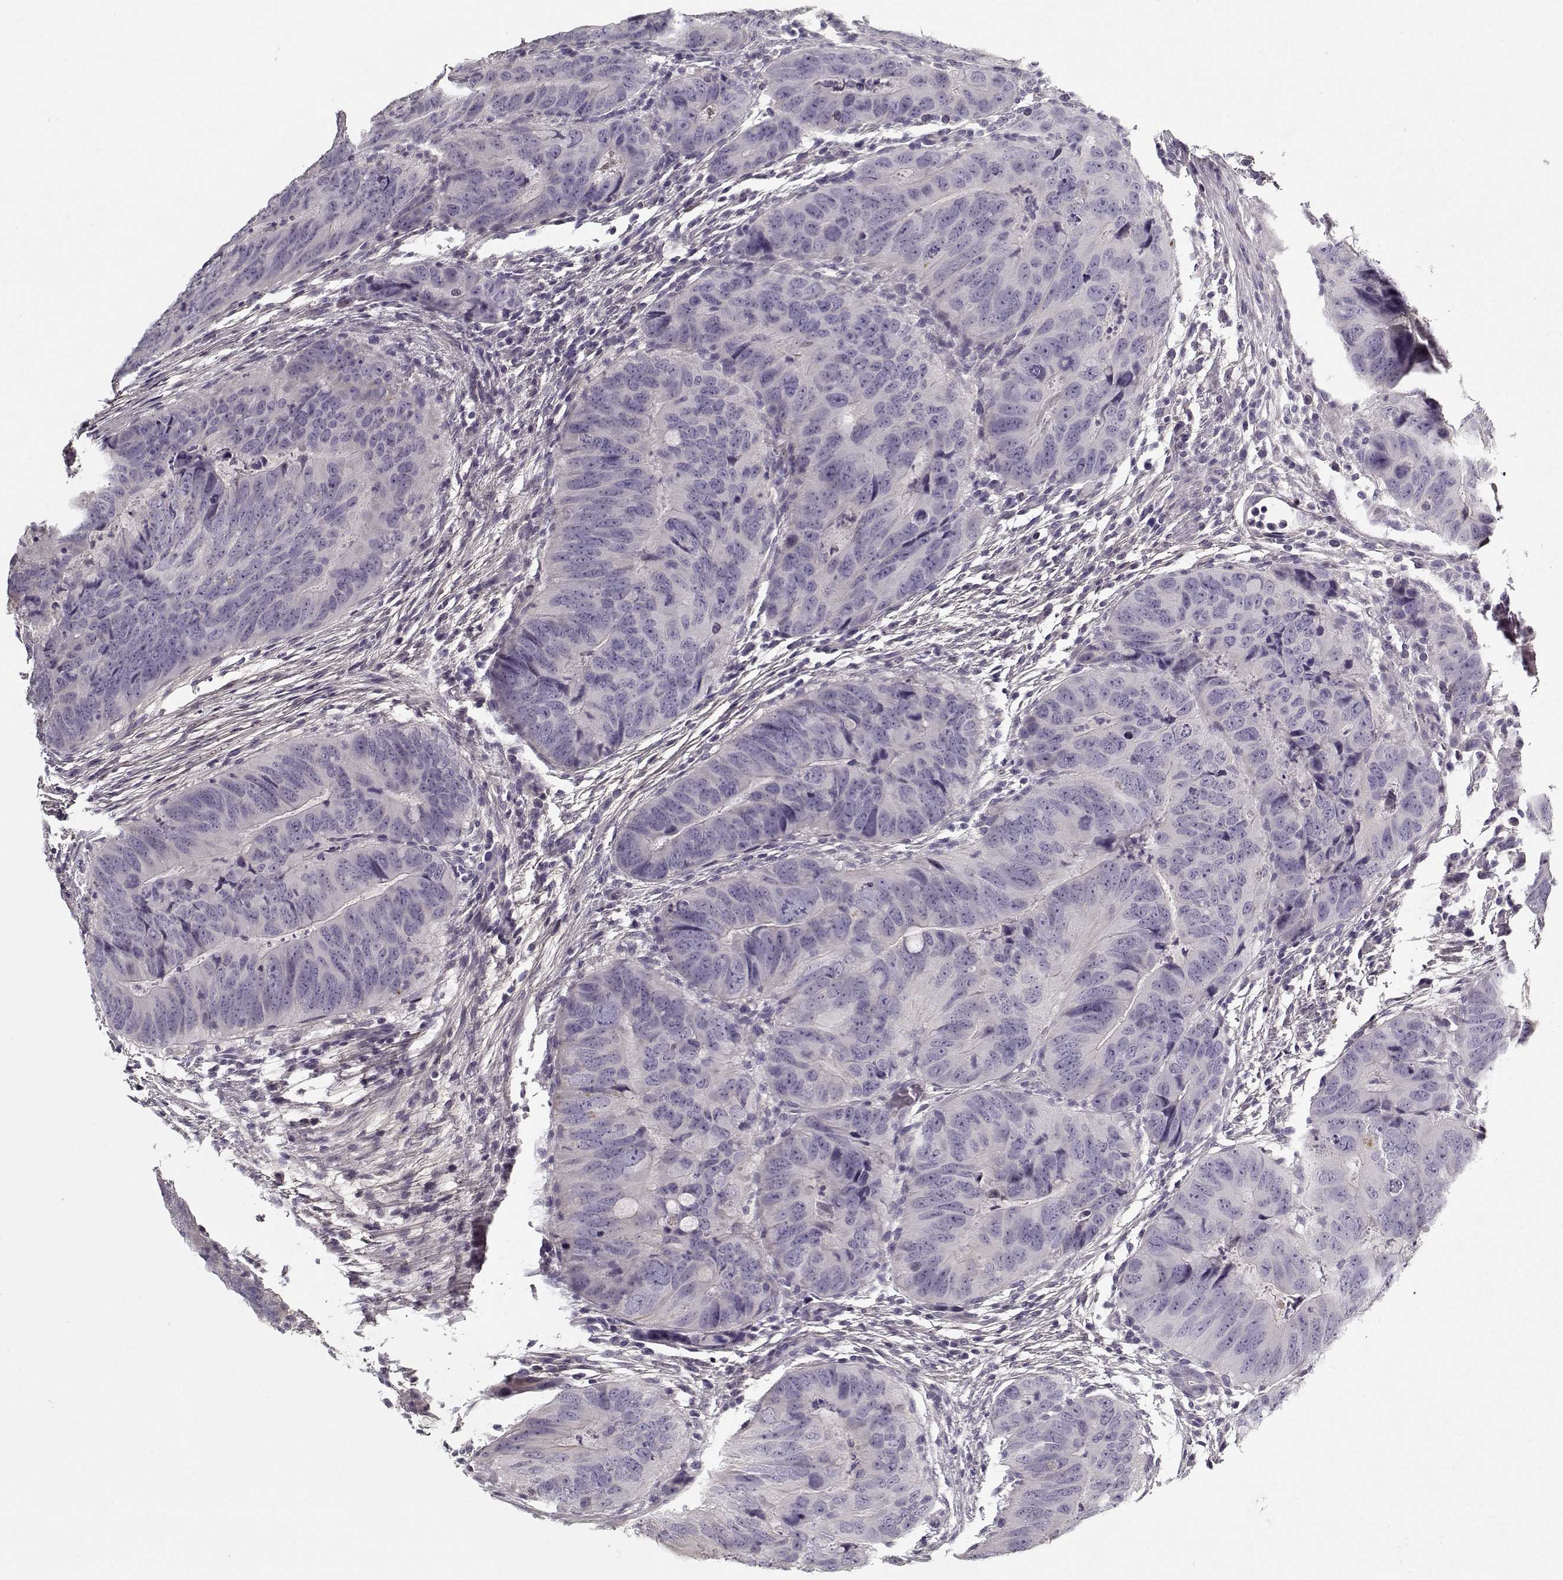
{"staining": {"intensity": "negative", "quantity": "none", "location": "none"}, "tissue": "colorectal cancer", "cell_type": "Tumor cells", "image_type": "cancer", "snomed": [{"axis": "morphology", "description": "Adenocarcinoma, NOS"}, {"axis": "topography", "description": "Colon"}], "caption": "Colorectal cancer (adenocarcinoma) was stained to show a protein in brown. There is no significant staining in tumor cells. The staining was performed using DAB to visualize the protein expression in brown, while the nuclei were stained in blue with hematoxylin (Magnification: 20x).", "gene": "LUM", "patient": {"sex": "male", "age": 79}}